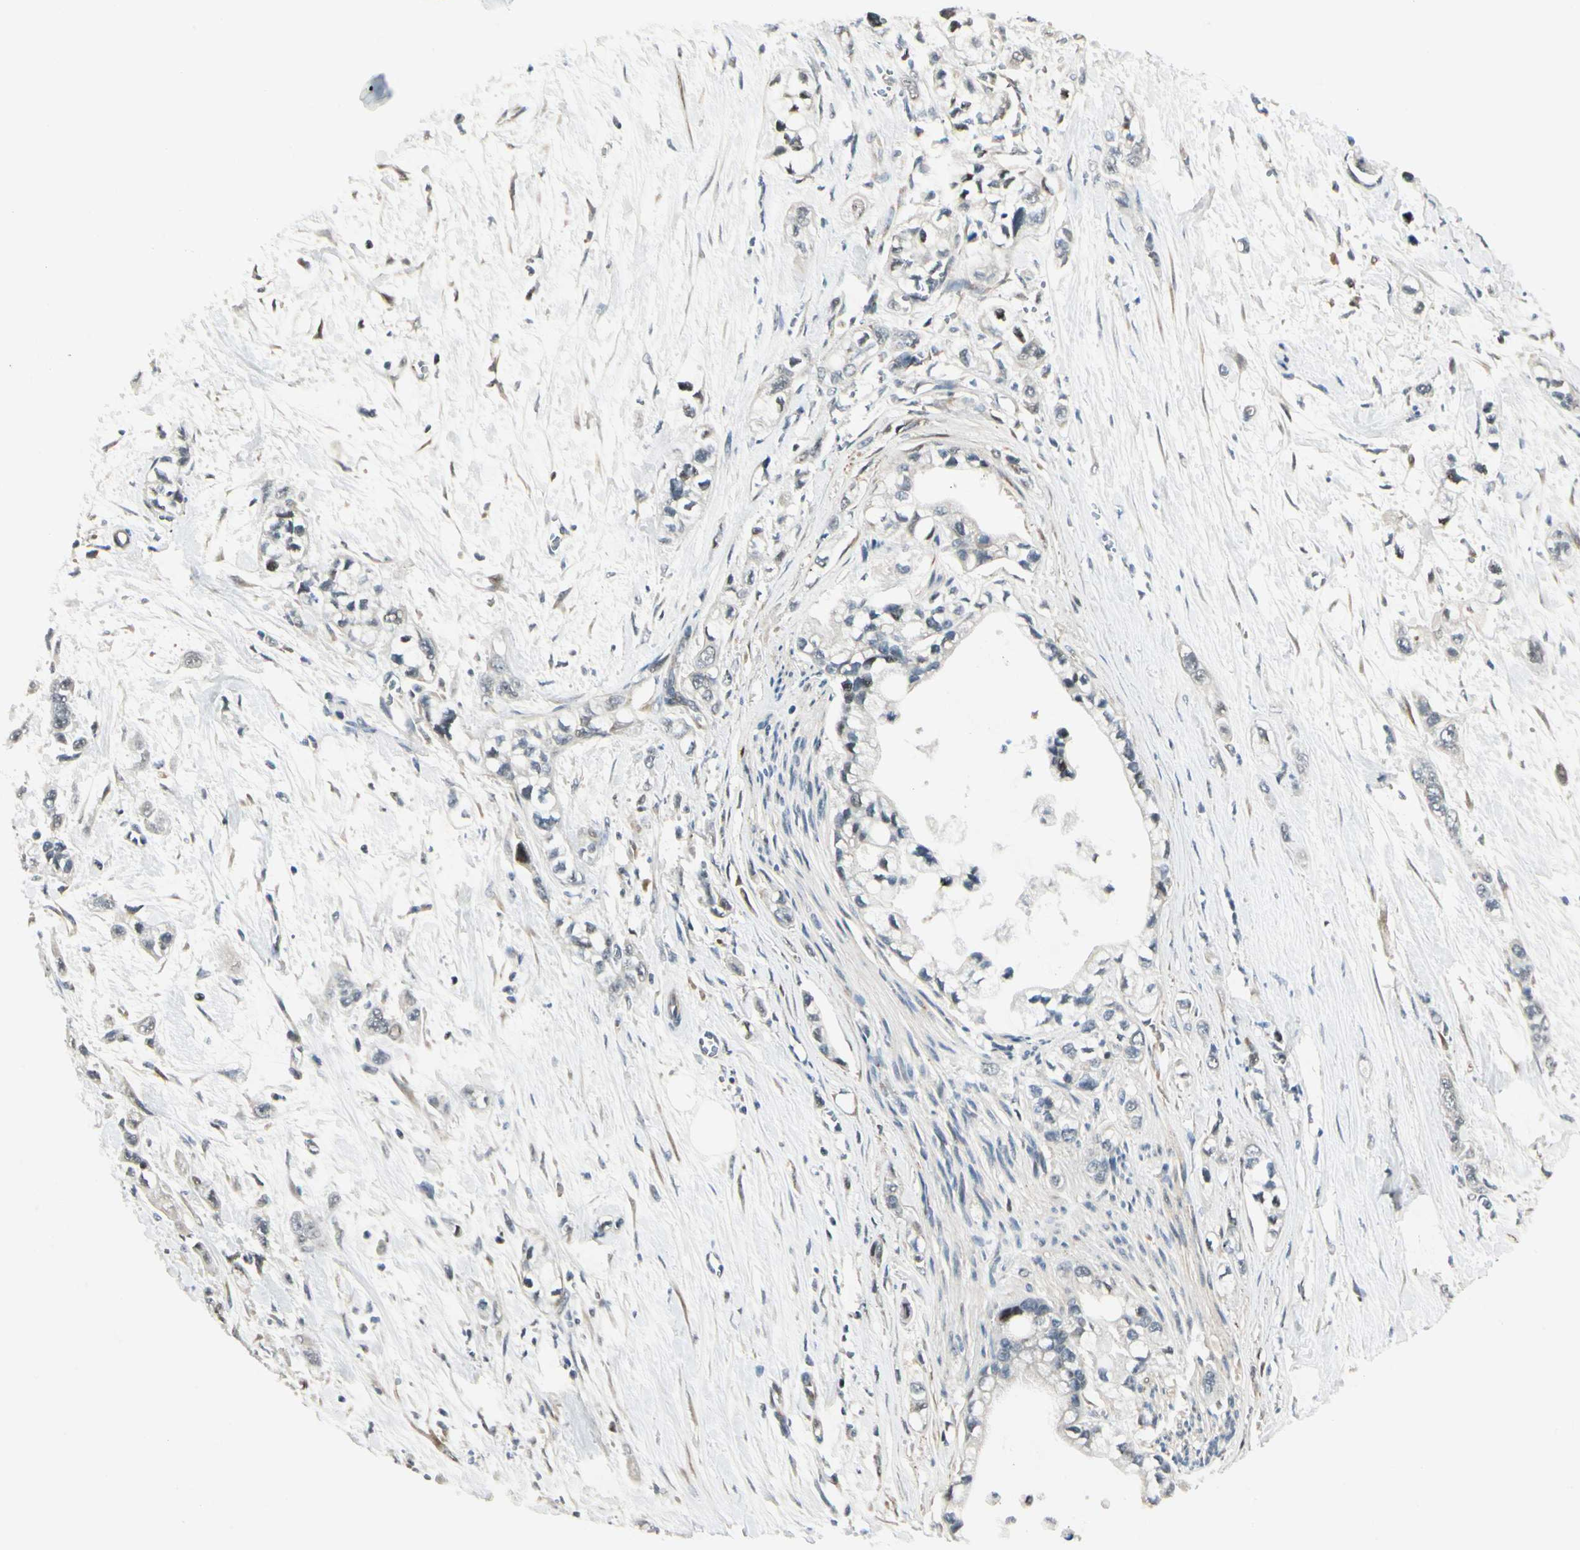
{"staining": {"intensity": "weak", "quantity": "25%-75%", "location": "cytoplasmic/membranous"}, "tissue": "pancreatic cancer", "cell_type": "Tumor cells", "image_type": "cancer", "snomed": [{"axis": "morphology", "description": "Adenocarcinoma, NOS"}, {"axis": "topography", "description": "Pancreas"}], "caption": "This is an image of immunohistochemistry (IHC) staining of pancreatic cancer (adenocarcinoma), which shows weak staining in the cytoplasmic/membranous of tumor cells.", "gene": "P4HA3", "patient": {"sex": "male", "age": 74}}